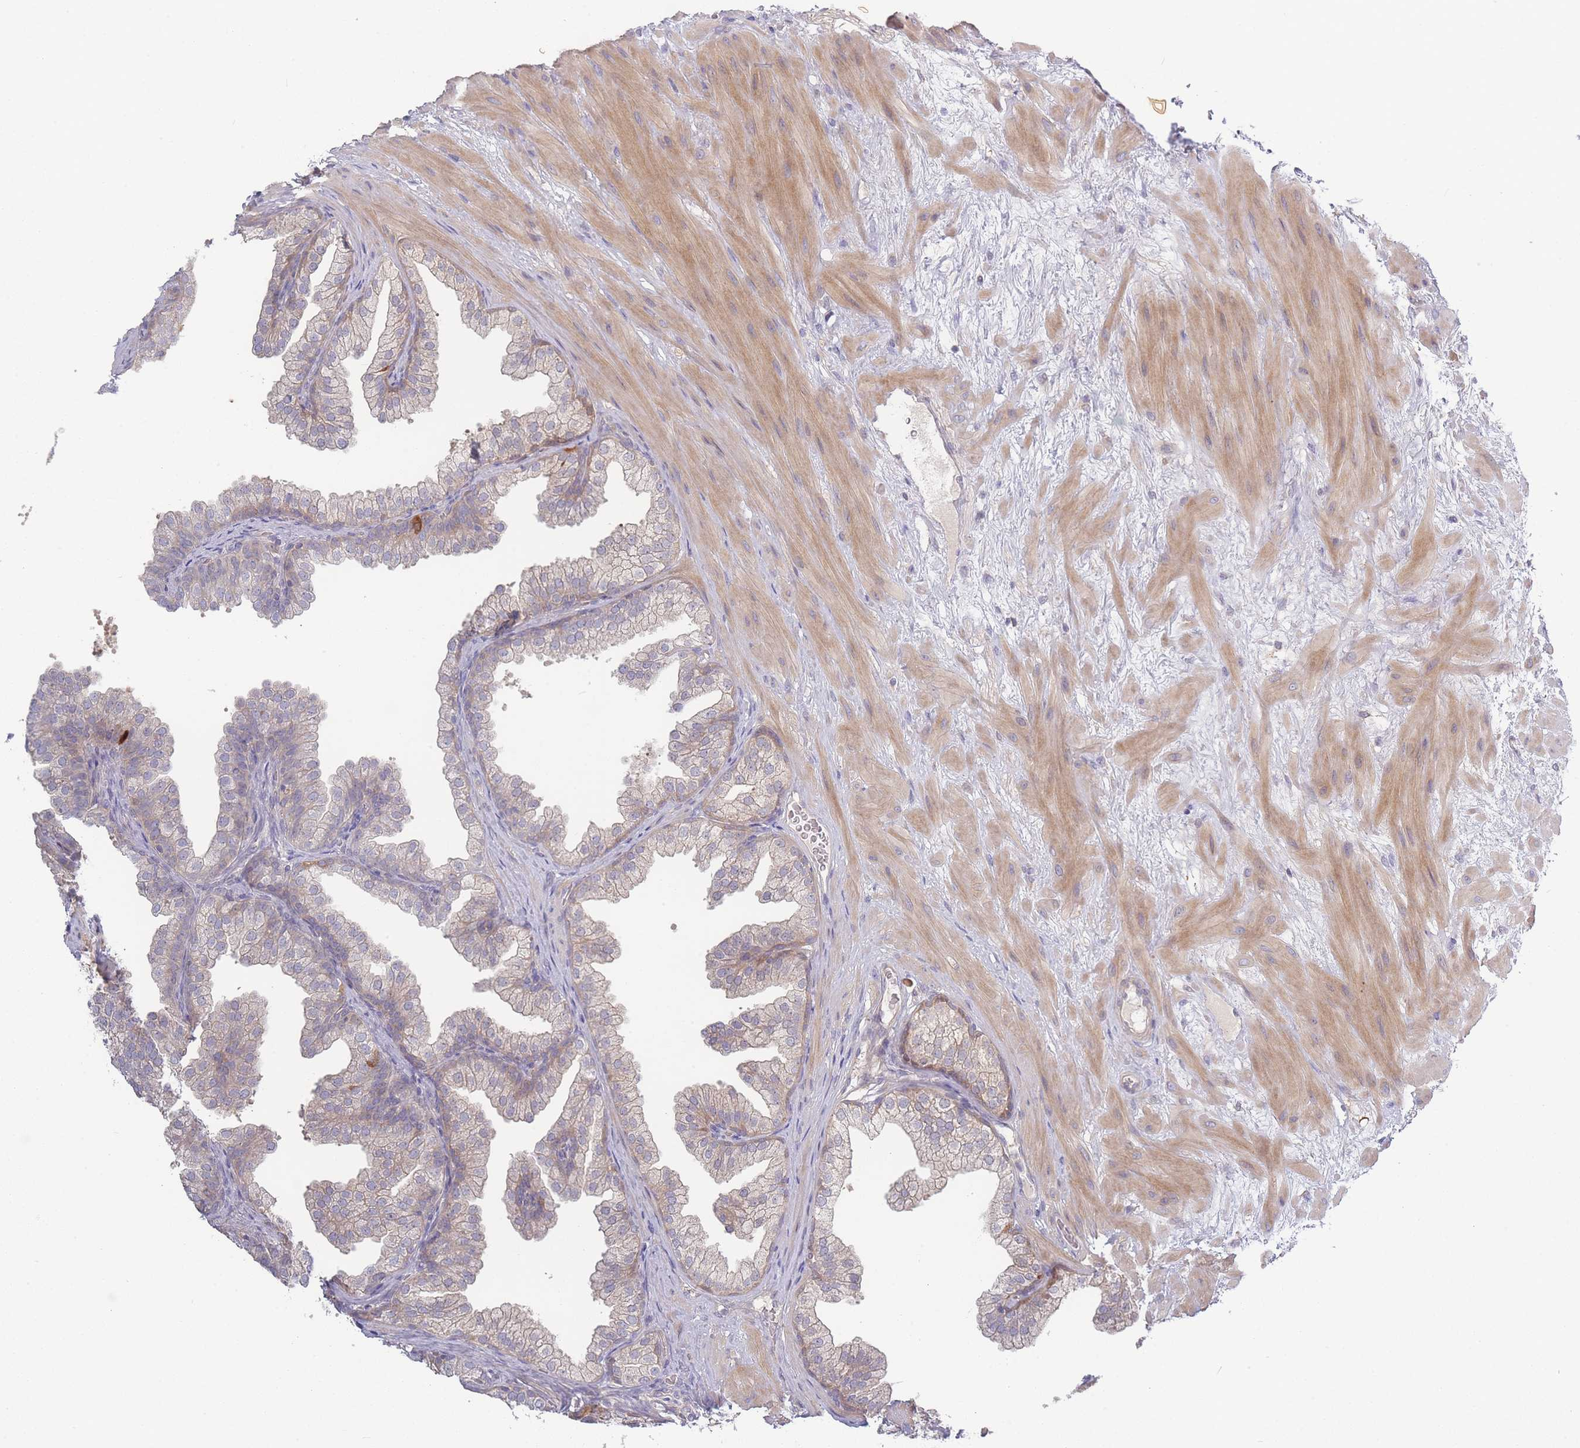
{"staining": {"intensity": "weak", "quantity": "25%-75%", "location": "cytoplasmic/membranous"}, "tissue": "prostate", "cell_type": "Glandular cells", "image_type": "normal", "snomed": [{"axis": "morphology", "description": "Normal tissue, NOS"}, {"axis": "topography", "description": "Prostate"}], "caption": "Immunohistochemistry (IHC) staining of benign prostate, which displays low levels of weak cytoplasmic/membranous staining in approximately 25%-75% of glandular cells indicating weak cytoplasmic/membranous protein expression. The staining was performed using DAB (brown) for protein detection and nuclei were counterstained in hematoxylin (blue).", "gene": "SPHKAP", "patient": {"sex": "male", "age": 37}}